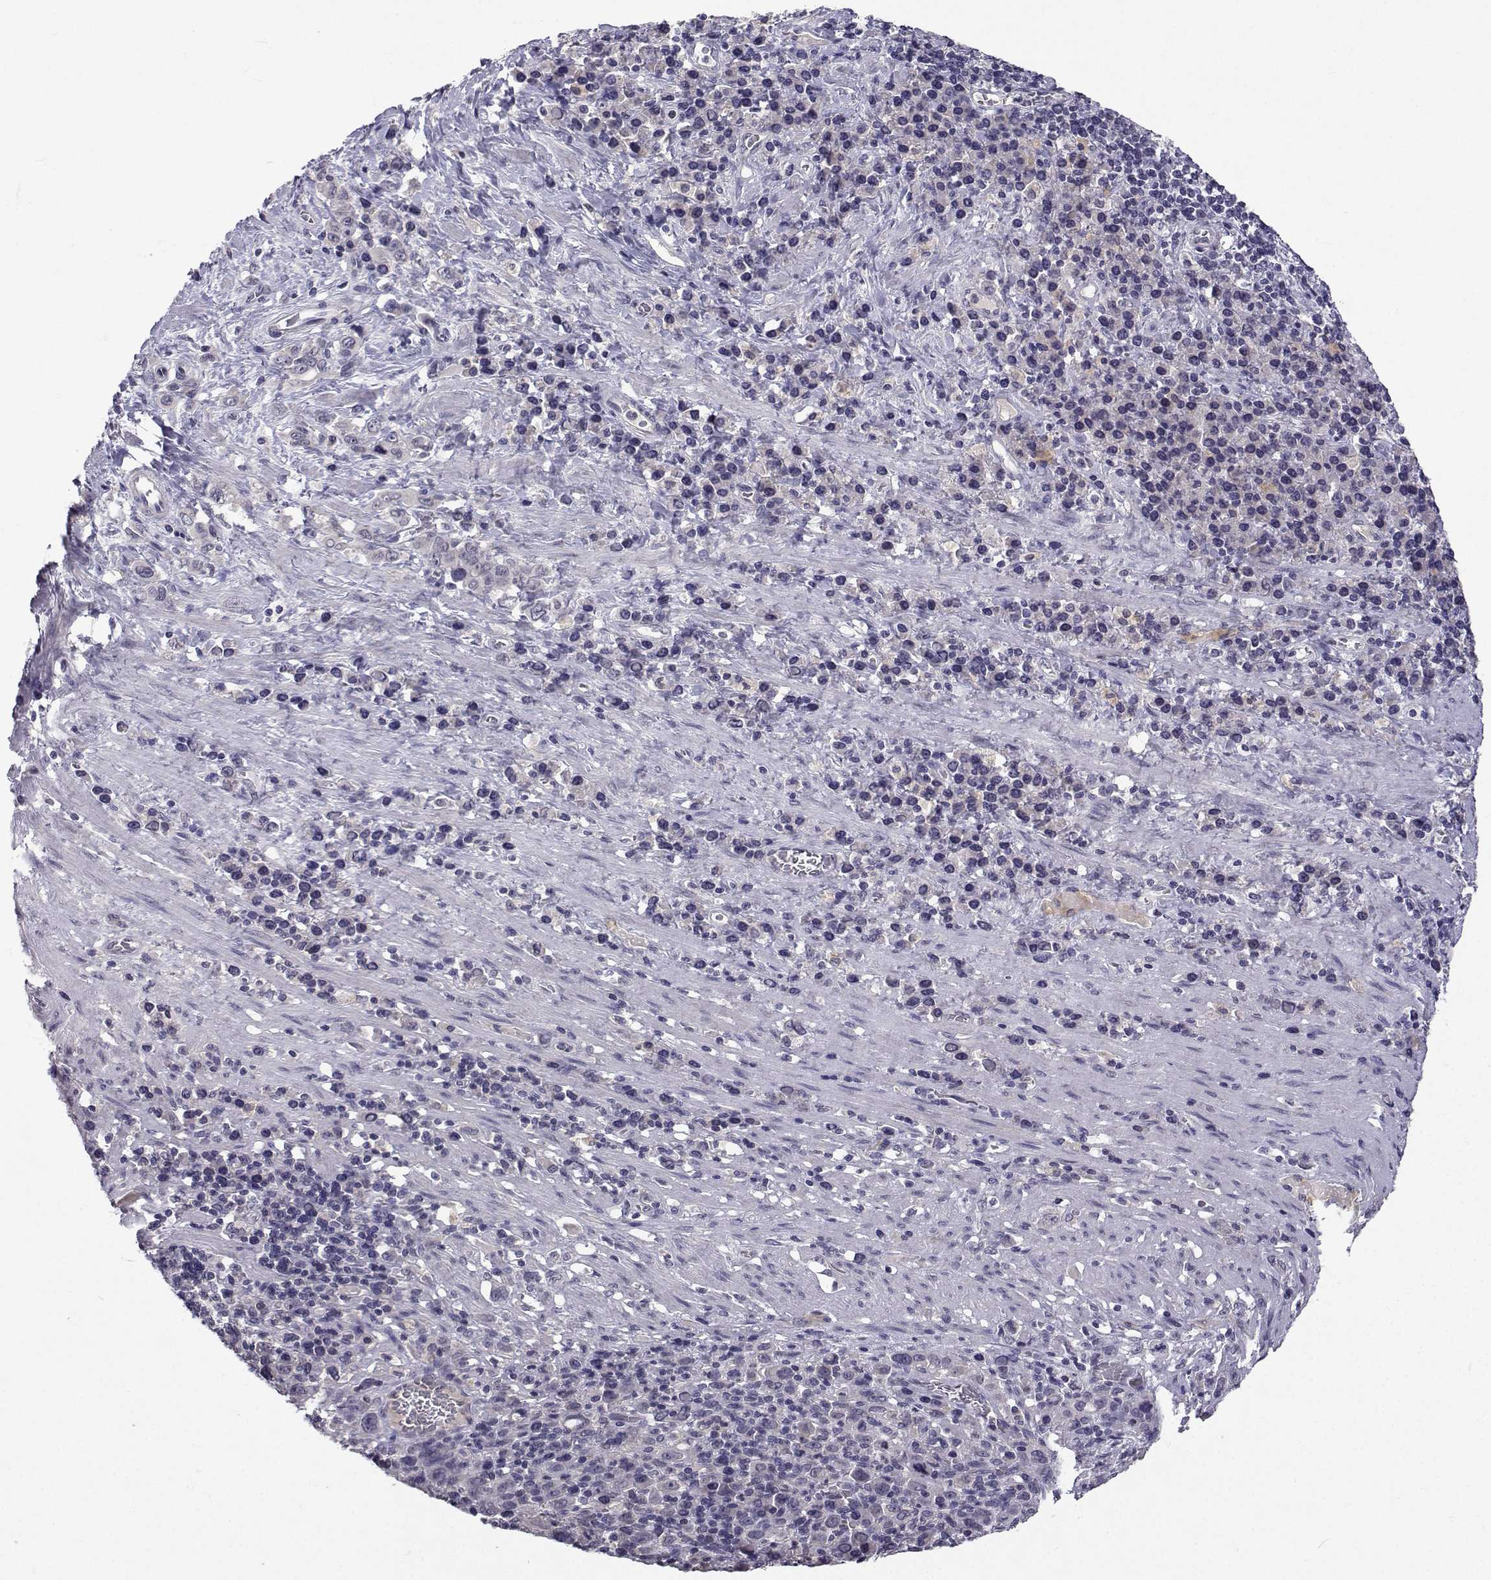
{"staining": {"intensity": "negative", "quantity": "none", "location": "none"}, "tissue": "stomach cancer", "cell_type": "Tumor cells", "image_type": "cancer", "snomed": [{"axis": "morphology", "description": "Adenocarcinoma, NOS"}, {"axis": "topography", "description": "Stomach, upper"}], "caption": "Stomach cancer (adenocarcinoma) was stained to show a protein in brown. There is no significant expression in tumor cells.", "gene": "SLC6A3", "patient": {"sex": "male", "age": 75}}